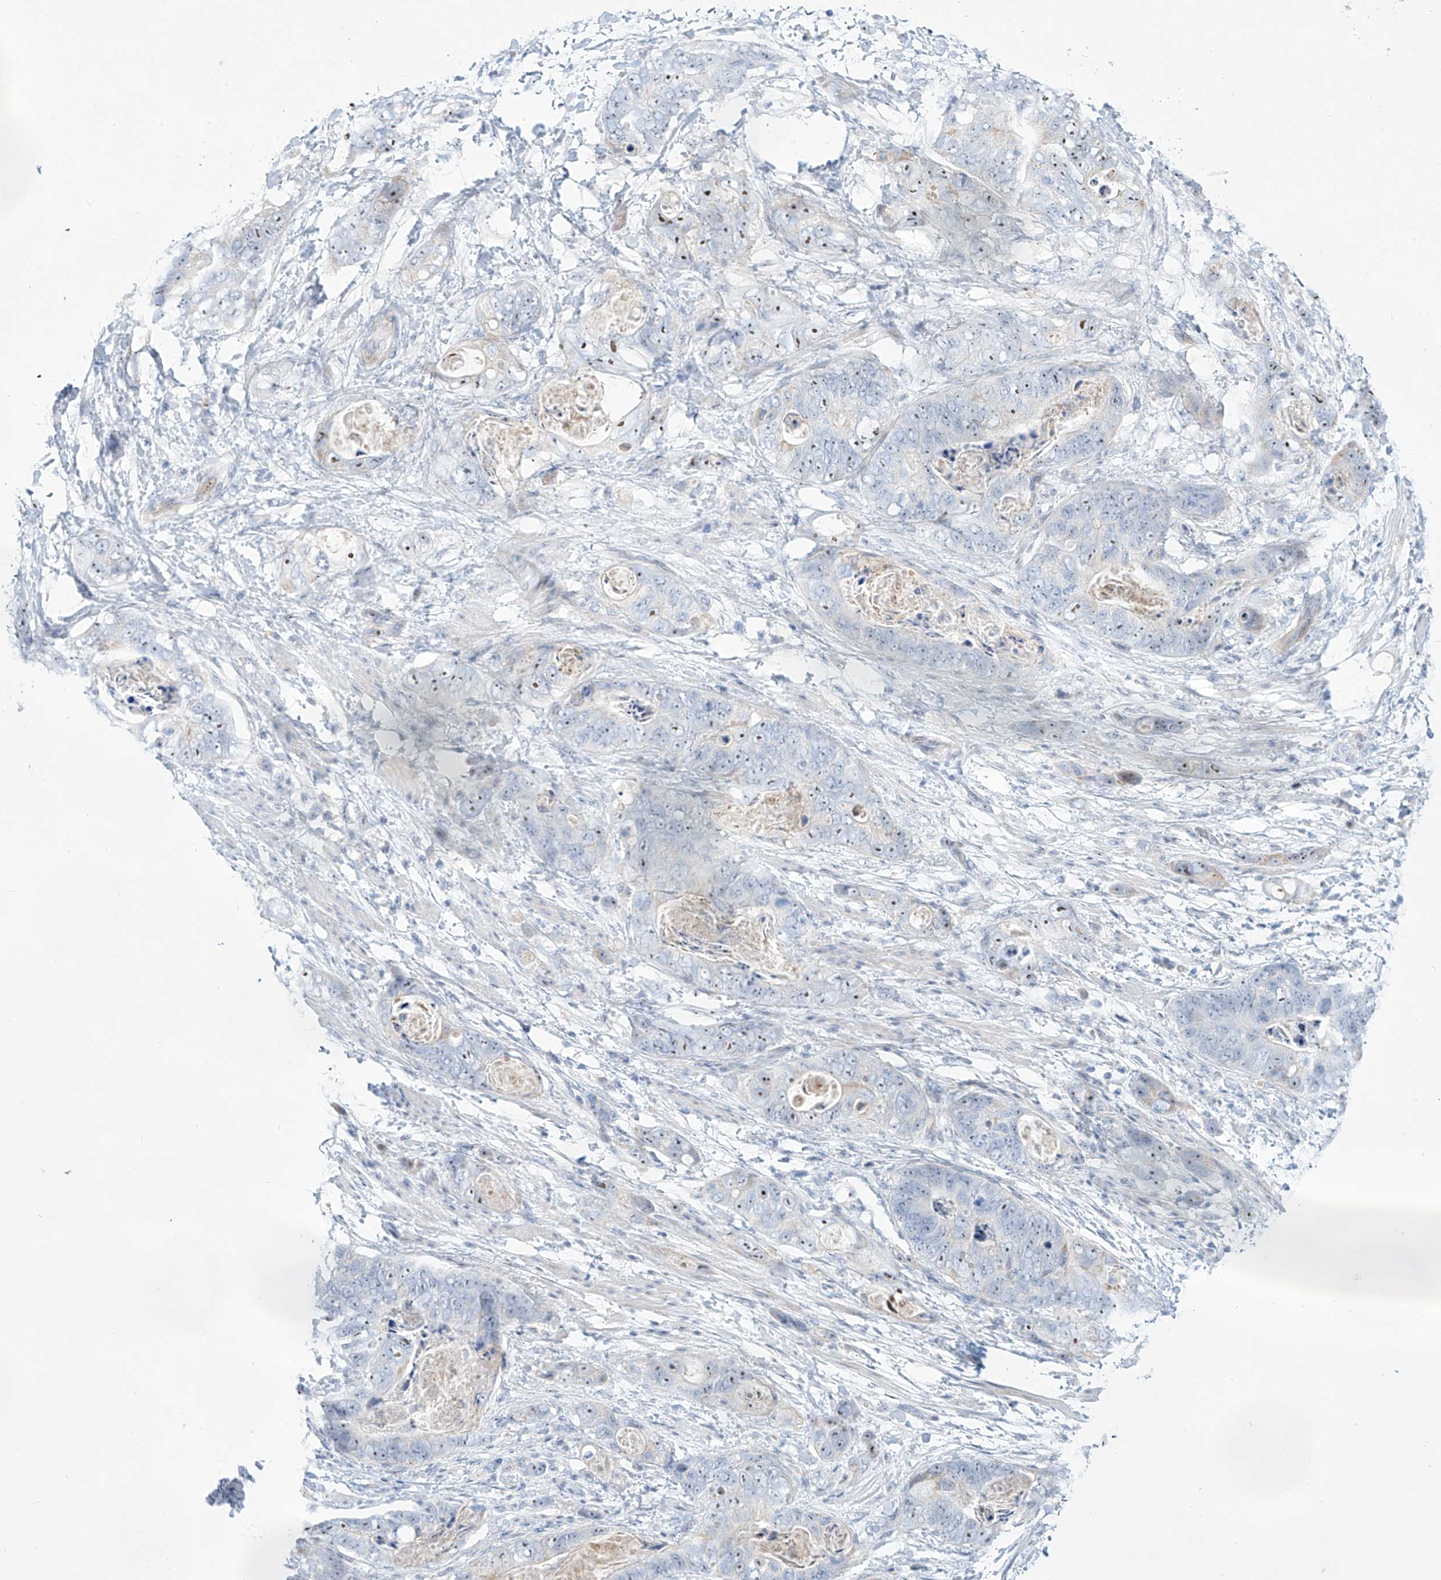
{"staining": {"intensity": "moderate", "quantity": "<25%", "location": "nuclear"}, "tissue": "stomach cancer", "cell_type": "Tumor cells", "image_type": "cancer", "snomed": [{"axis": "morphology", "description": "Adenocarcinoma, NOS"}, {"axis": "topography", "description": "Stomach"}], "caption": "This image exhibits immunohistochemistry (IHC) staining of adenocarcinoma (stomach), with low moderate nuclear positivity in about <25% of tumor cells.", "gene": "SNU13", "patient": {"sex": "female", "age": 89}}